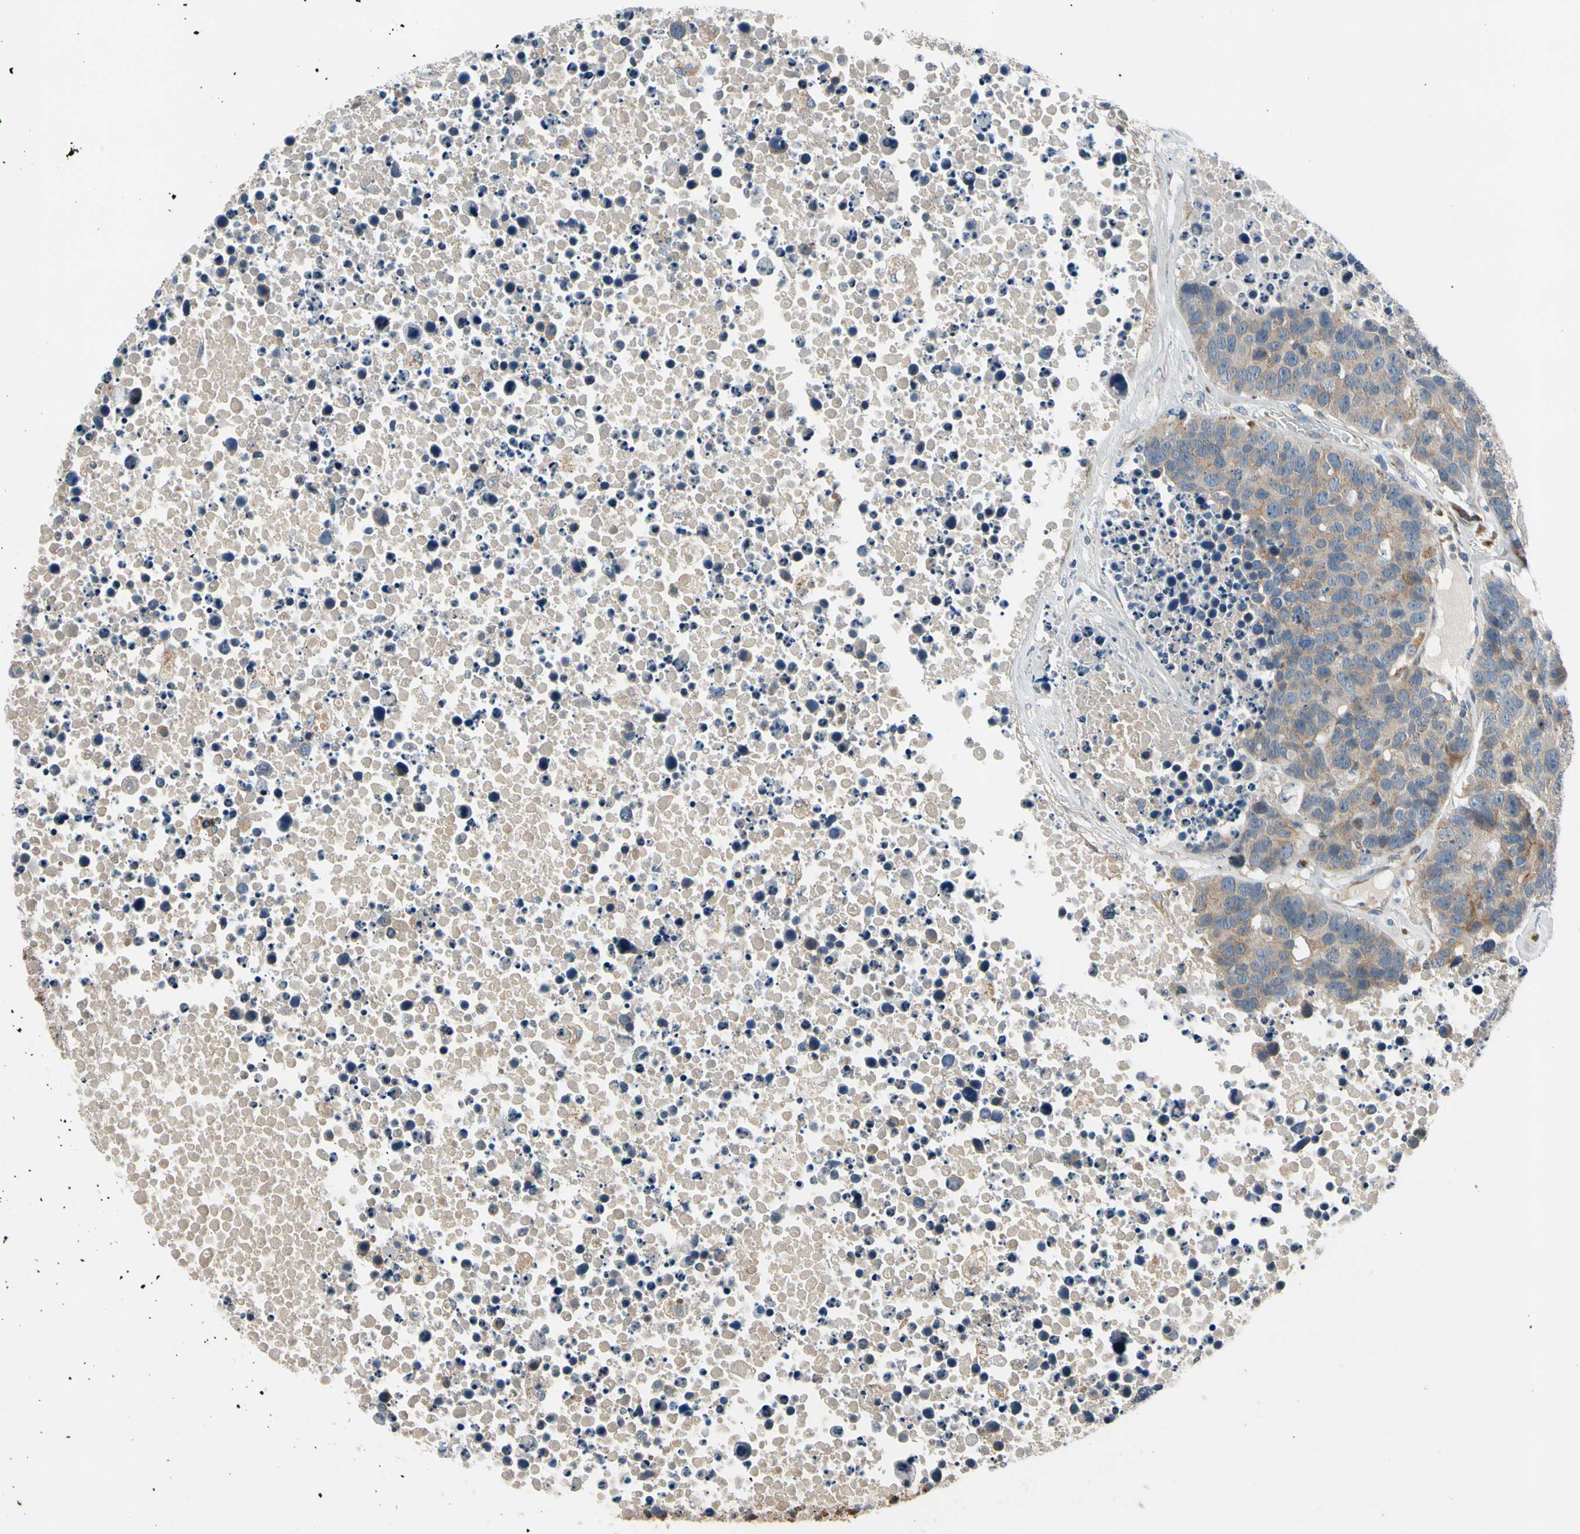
{"staining": {"intensity": "moderate", "quantity": ">75%", "location": "cytoplasmic/membranous"}, "tissue": "carcinoid", "cell_type": "Tumor cells", "image_type": "cancer", "snomed": [{"axis": "morphology", "description": "Carcinoid, malignant, NOS"}, {"axis": "topography", "description": "Lung"}], "caption": "Protein analysis of carcinoid tissue shows moderate cytoplasmic/membranous expression in approximately >75% of tumor cells.", "gene": "MST1R", "patient": {"sex": "male", "age": 60}}